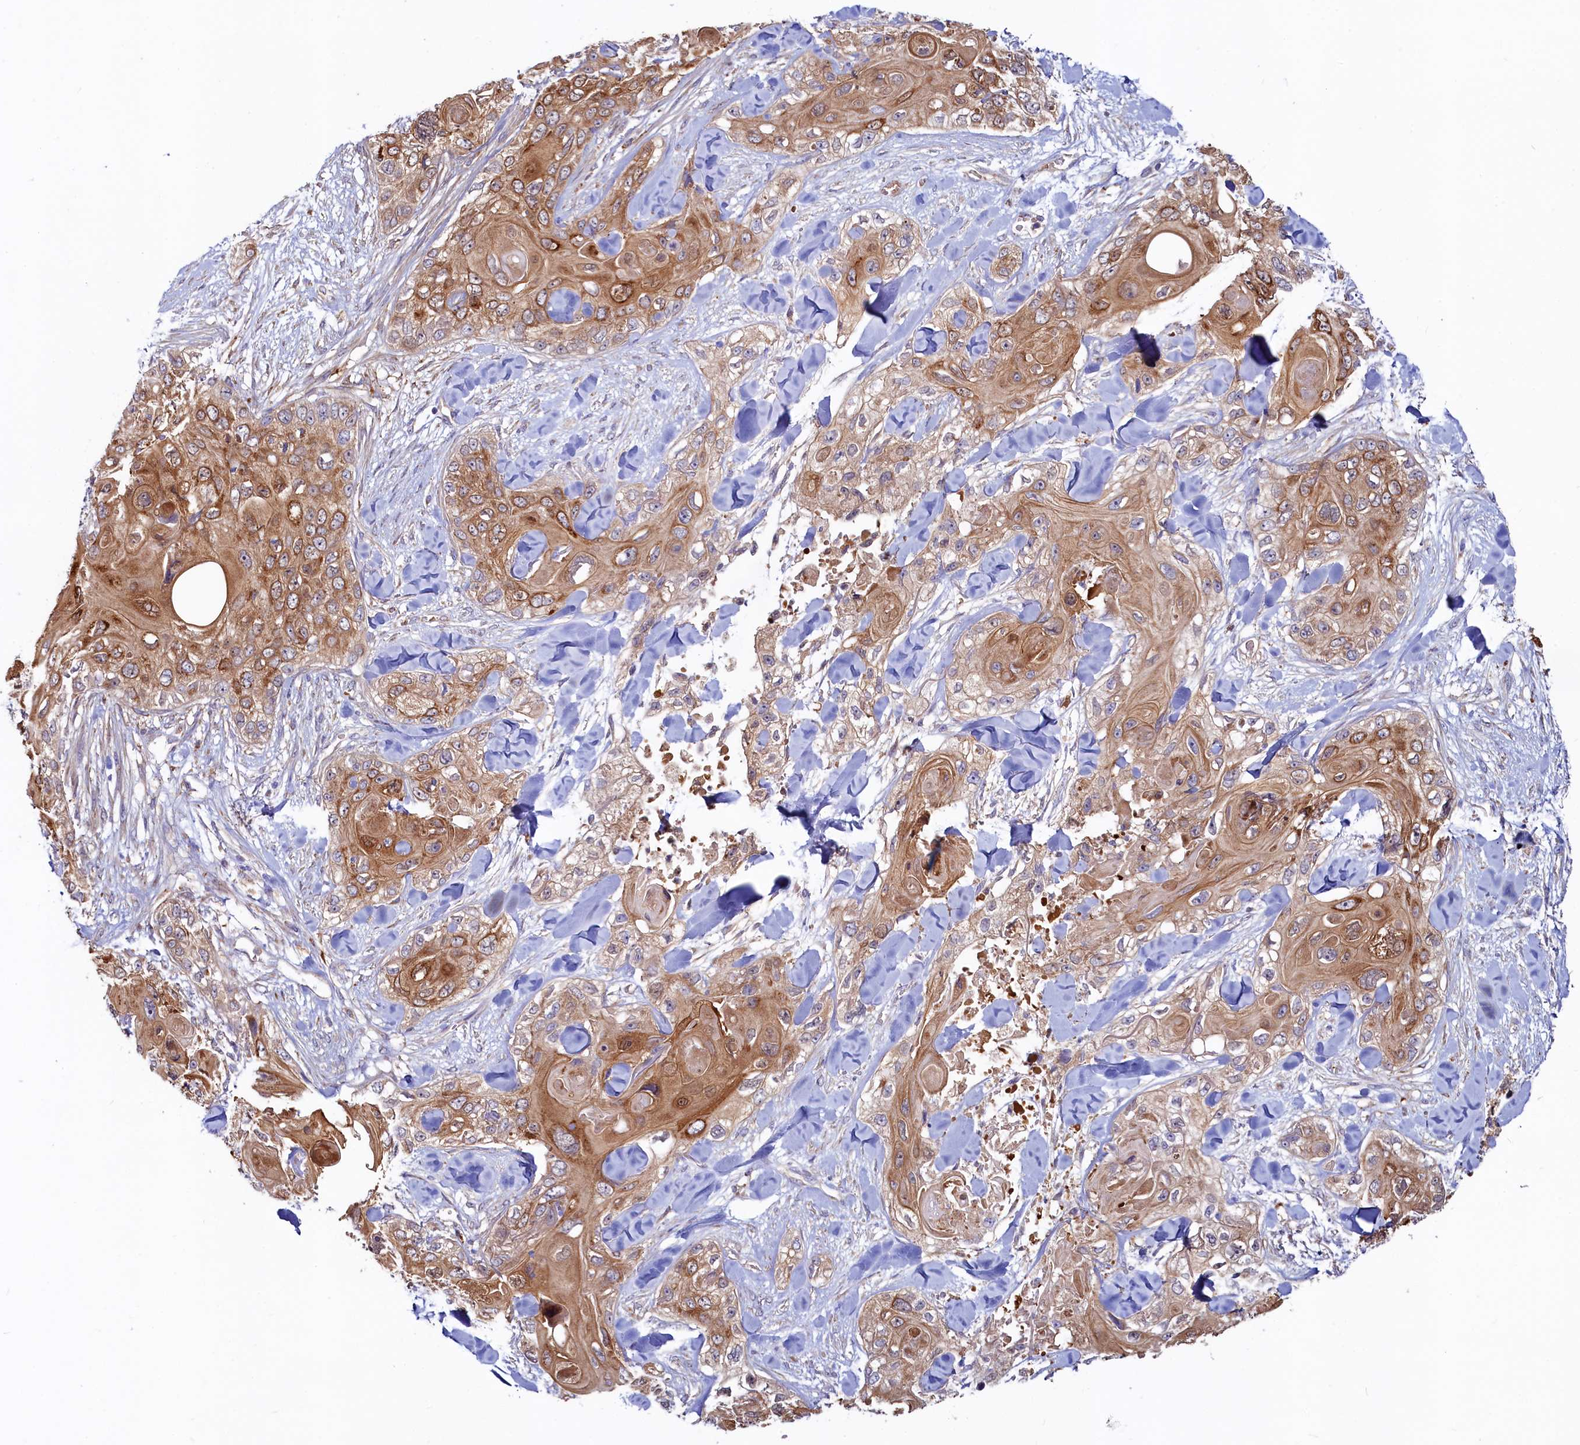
{"staining": {"intensity": "moderate", "quantity": ">75%", "location": "cytoplasmic/membranous"}, "tissue": "skin cancer", "cell_type": "Tumor cells", "image_type": "cancer", "snomed": [{"axis": "morphology", "description": "Normal tissue, NOS"}, {"axis": "morphology", "description": "Squamous cell carcinoma, NOS"}, {"axis": "topography", "description": "Skin"}], "caption": "Immunohistochemistry (IHC) histopathology image of human squamous cell carcinoma (skin) stained for a protein (brown), which displays medium levels of moderate cytoplasmic/membranous expression in about >75% of tumor cells.", "gene": "ASTE1", "patient": {"sex": "male", "age": 72}}